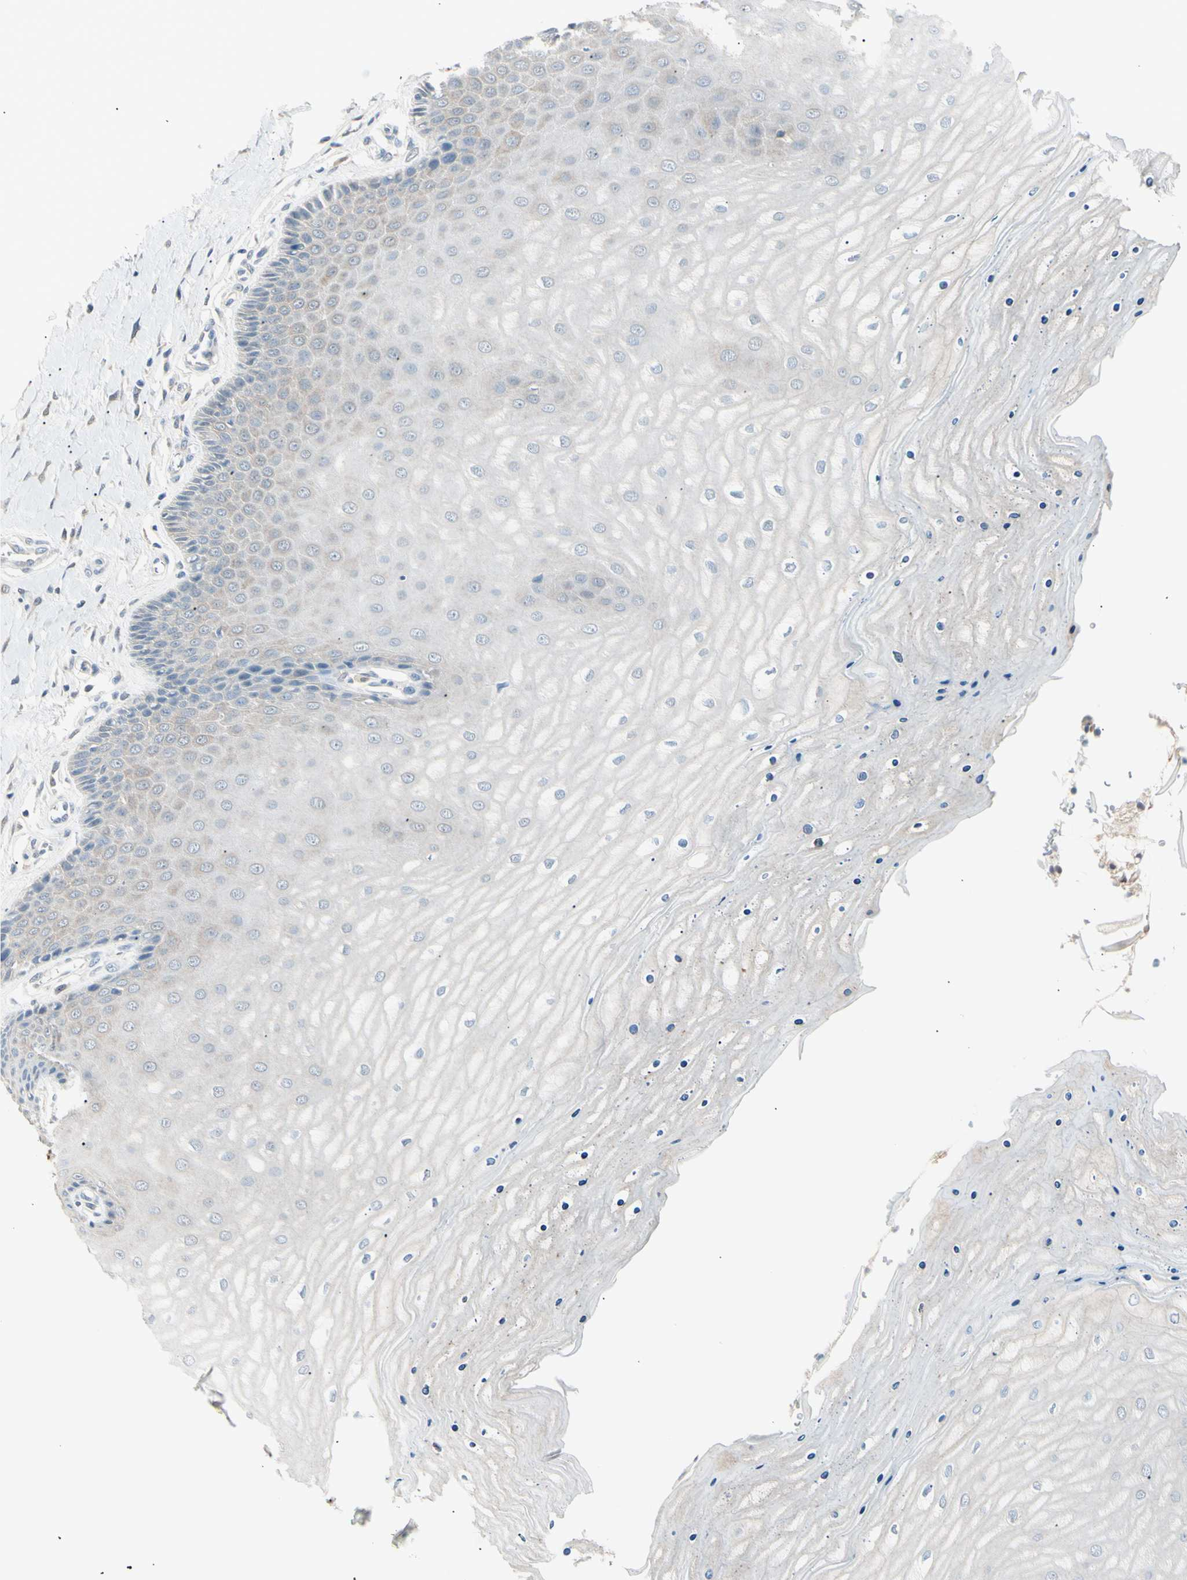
{"staining": {"intensity": "weak", "quantity": "<25%", "location": "cytoplasmic/membranous"}, "tissue": "cervix", "cell_type": "Glandular cells", "image_type": "normal", "snomed": [{"axis": "morphology", "description": "Normal tissue, NOS"}, {"axis": "topography", "description": "Cervix"}], "caption": "DAB immunohistochemical staining of benign cervix reveals no significant positivity in glandular cells. (DAB immunohistochemistry (IHC), high magnification).", "gene": "LHPP", "patient": {"sex": "female", "age": 55}}